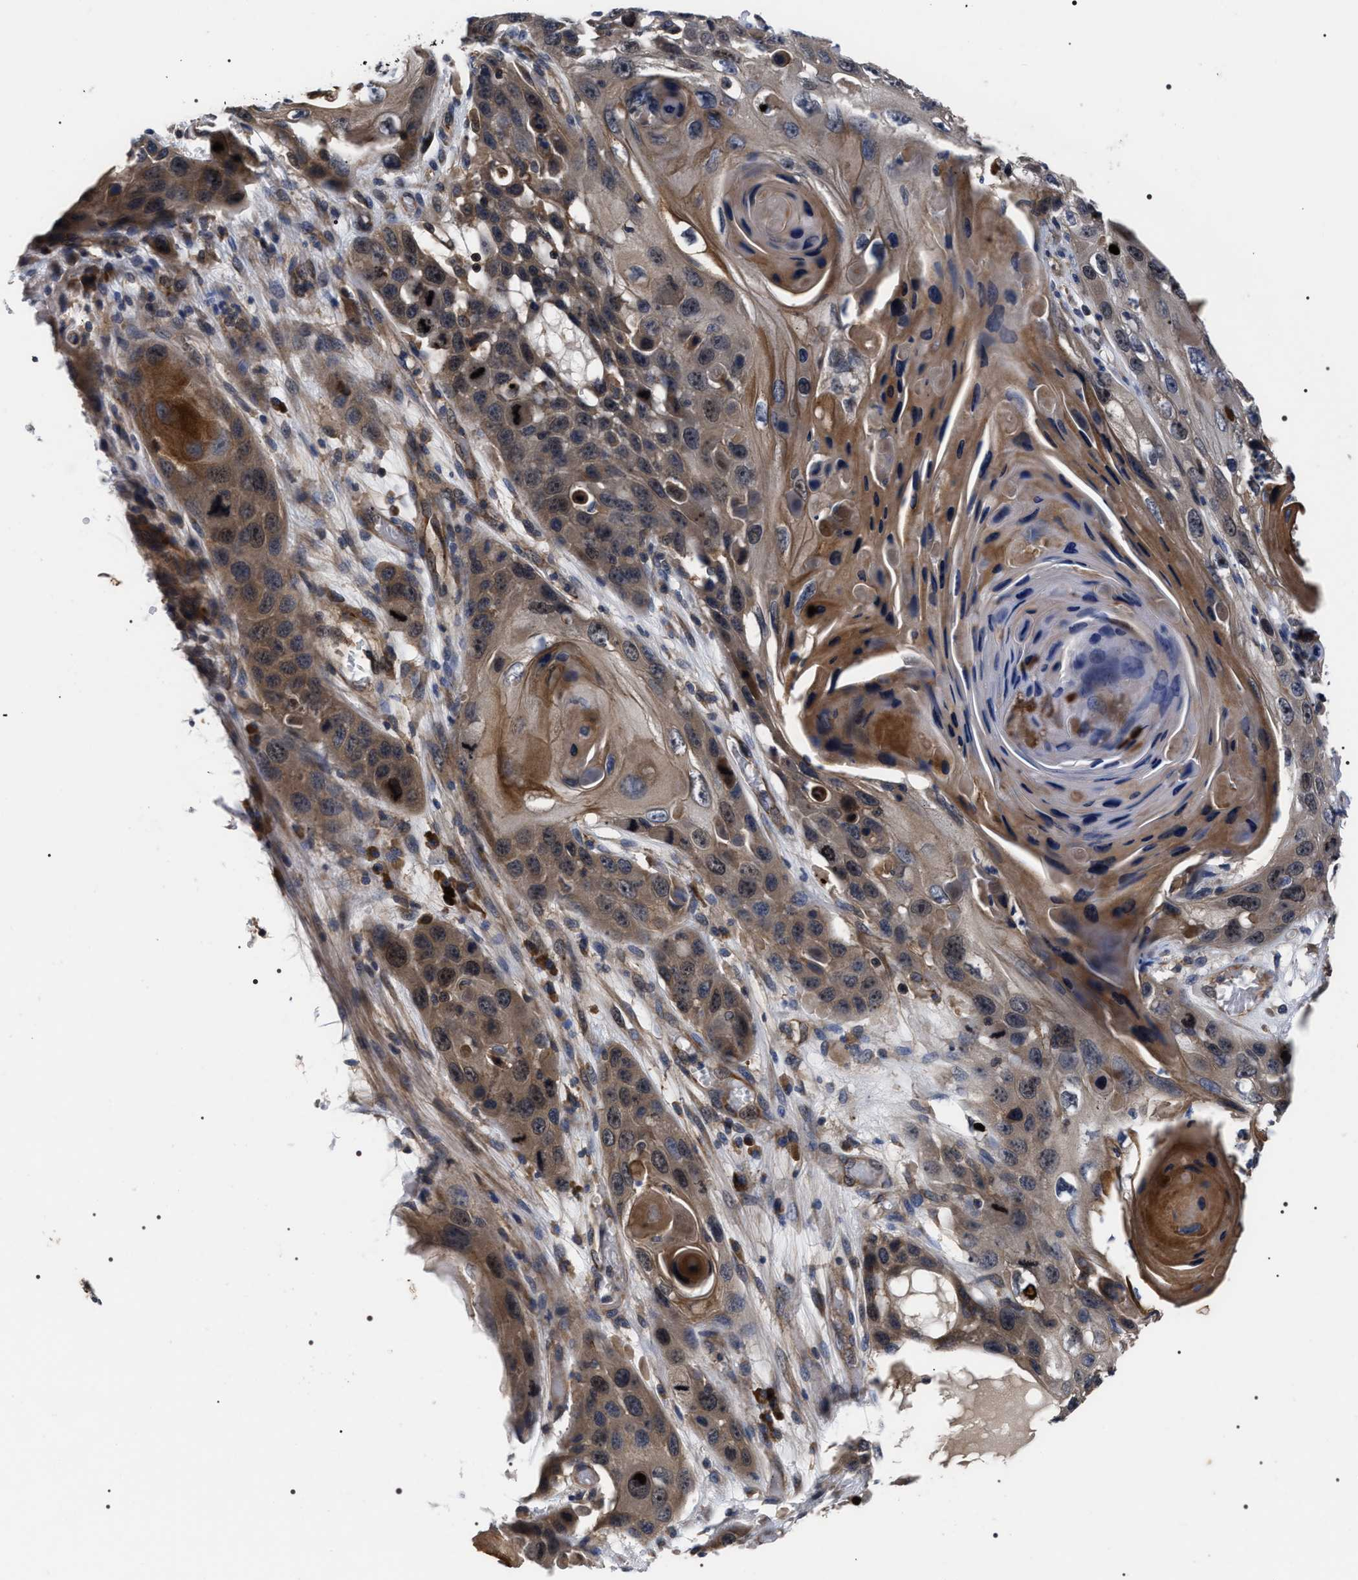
{"staining": {"intensity": "moderate", "quantity": "25%-75%", "location": "cytoplasmic/membranous"}, "tissue": "skin cancer", "cell_type": "Tumor cells", "image_type": "cancer", "snomed": [{"axis": "morphology", "description": "Squamous cell carcinoma, NOS"}, {"axis": "topography", "description": "Skin"}], "caption": "Tumor cells exhibit medium levels of moderate cytoplasmic/membranous staining in about 25%-75% of cells in skin squamous cell carcinoma.", "gene": "MIS18A", "patient": {"sex": "male", "age": 55}}